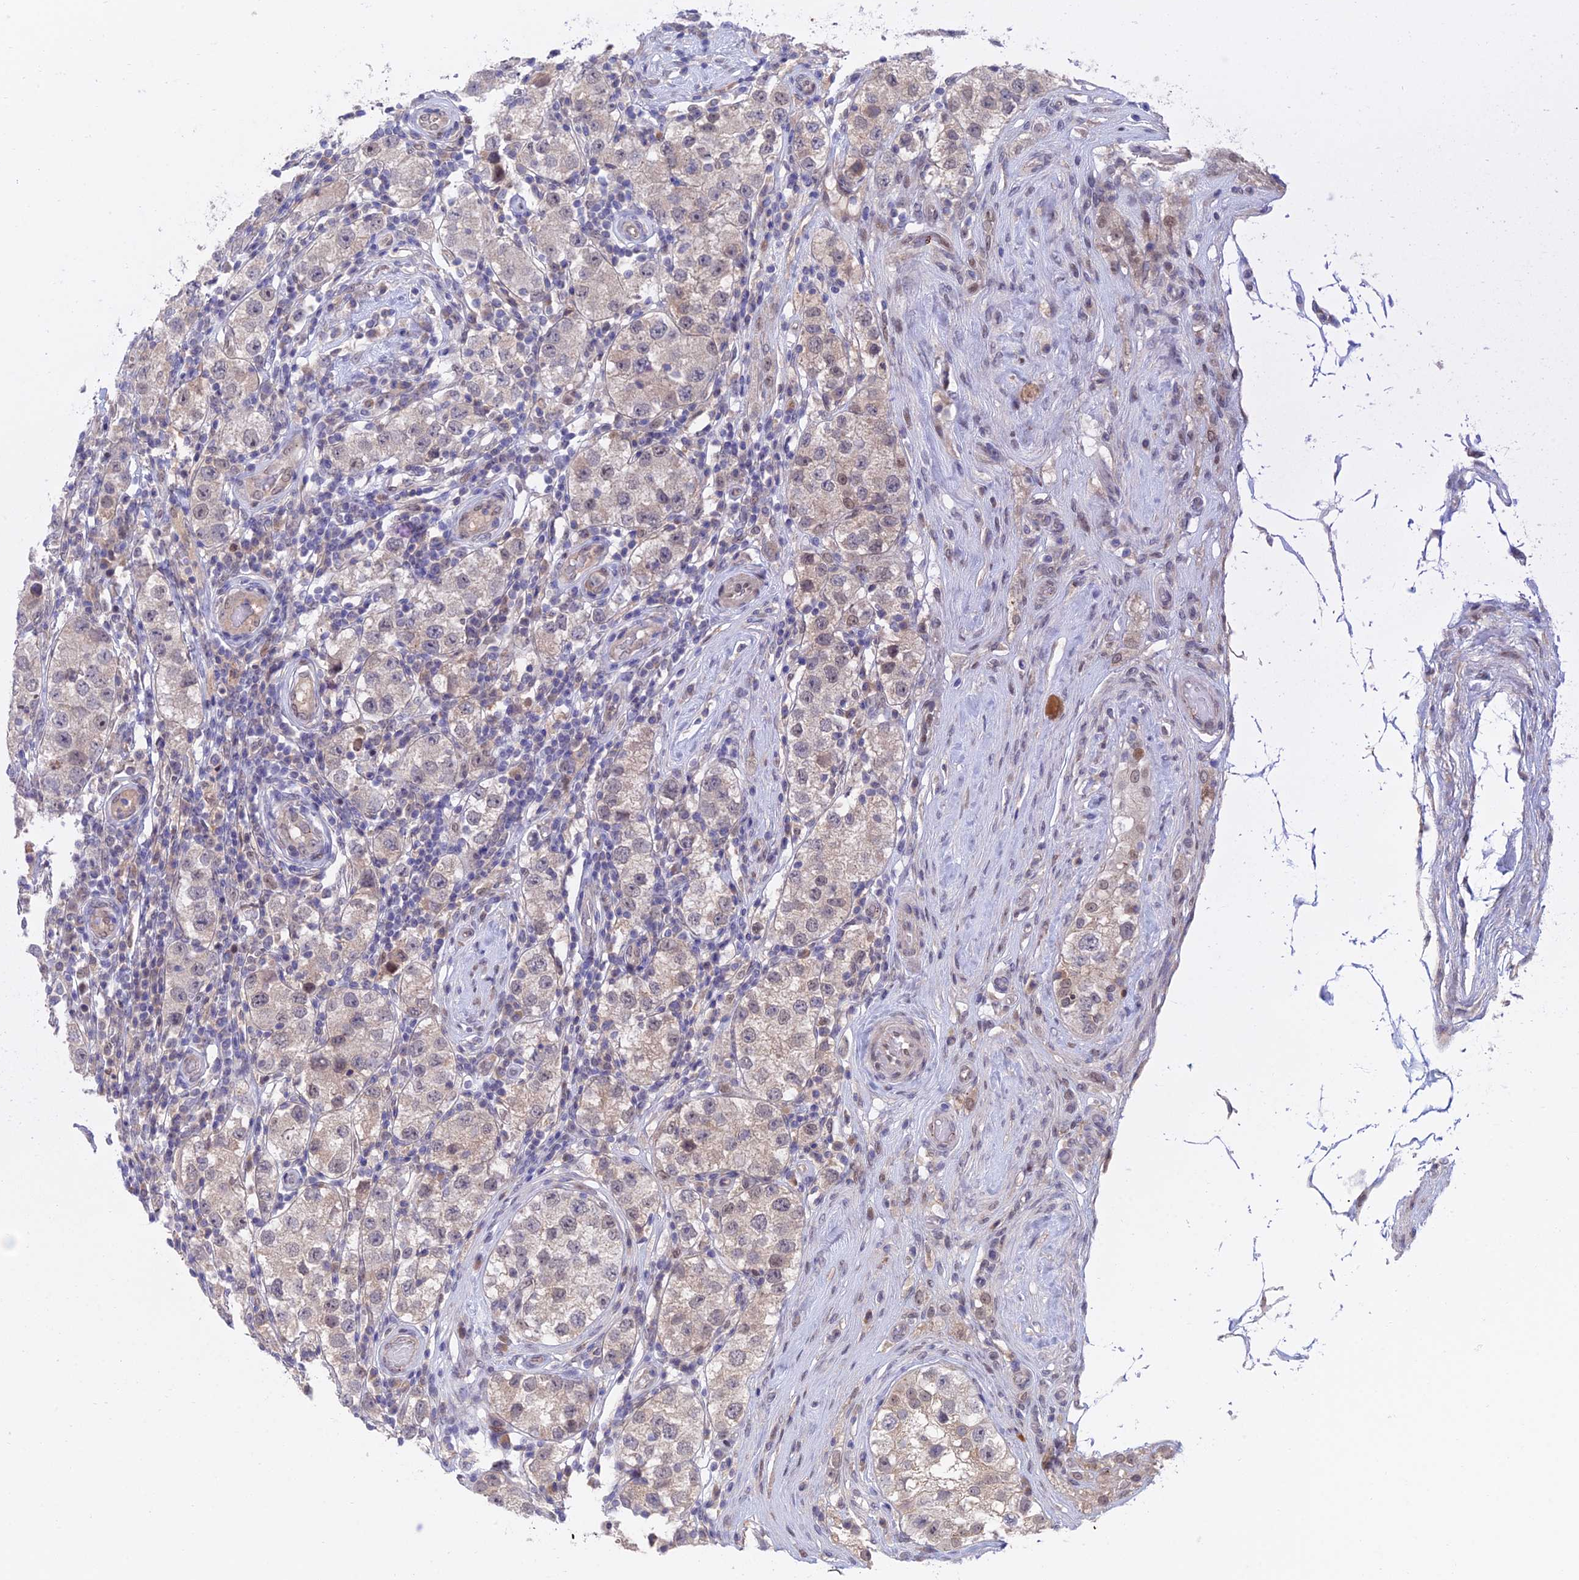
{"staining": {"intensity": "weak", "quantity": "25%-75%", "location": "cytoplasmic/membranous"}, "tissue": "testis cancer", "cell_type": "Tumor cells", "image_type": "cancer", "snomed": [{"axis": "morphology", "description": "Seminoma, NOS"}, {"axis": "topography", "description": "Testis"}], "caption": "Seminoma (testis) was stained to show a protein in brown. There is low levels of weak cytoplasmic/membranous expression in about 25%-75% of tumor cells.", "gene": "ZUP1", "patient": {"sex": "male", "age": 34}}